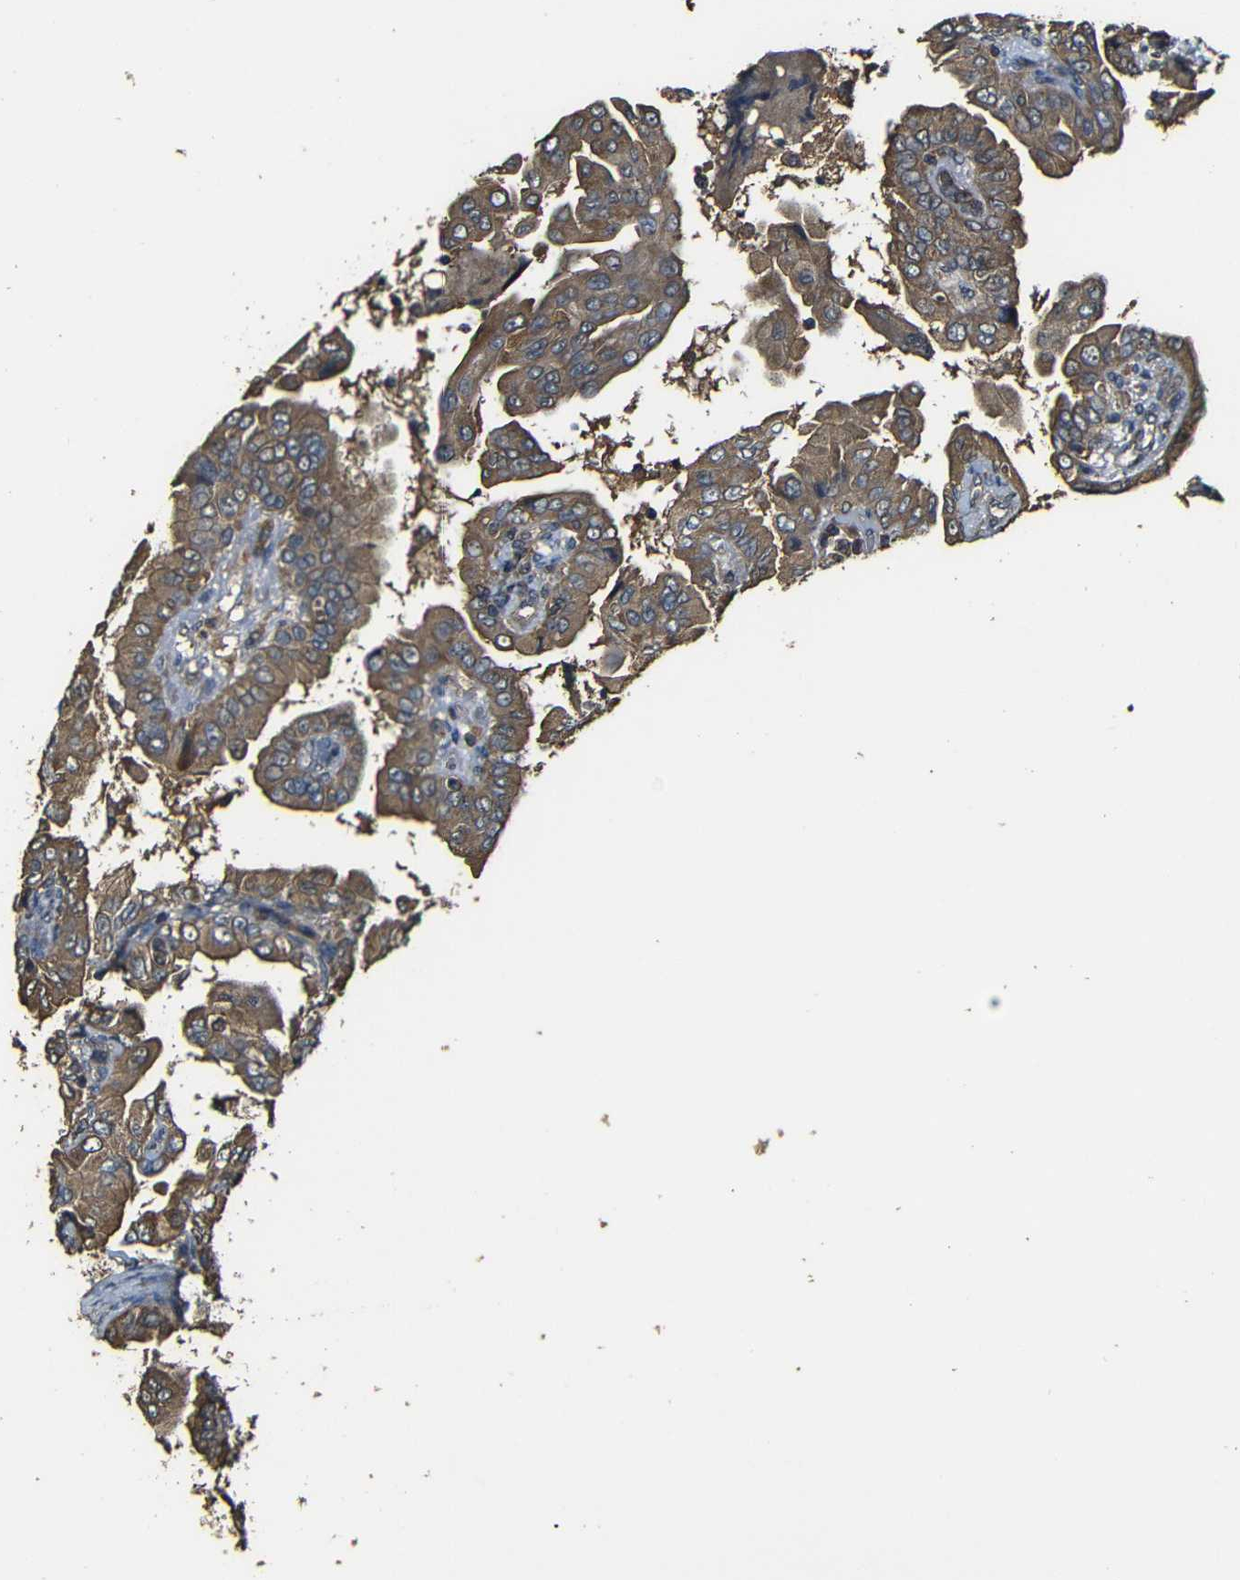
{"staining": {"intensity": "moderate", "quantity": ">75%", "location": "cytoplasmic/membranous"}, "tissue": "thyroid cancer", "cell_type": "Tumor cells", "image_type": "cancer", "snomed": [{"axis": "morphology", "description": "Papillary adenocarcinoma, NOS"}, {"axis": "topography", "description": "Thyroid gland"}], "caption": "This photomicrograph exhibits immunohistochemistry staining of papillary adenocarcinoma (thyroid), with medium moderate cytoplasmic/membranous expression in about >75% of tumor cells.", "gene": "CASP8", "patient": {"sex": "male", "age": 33}}